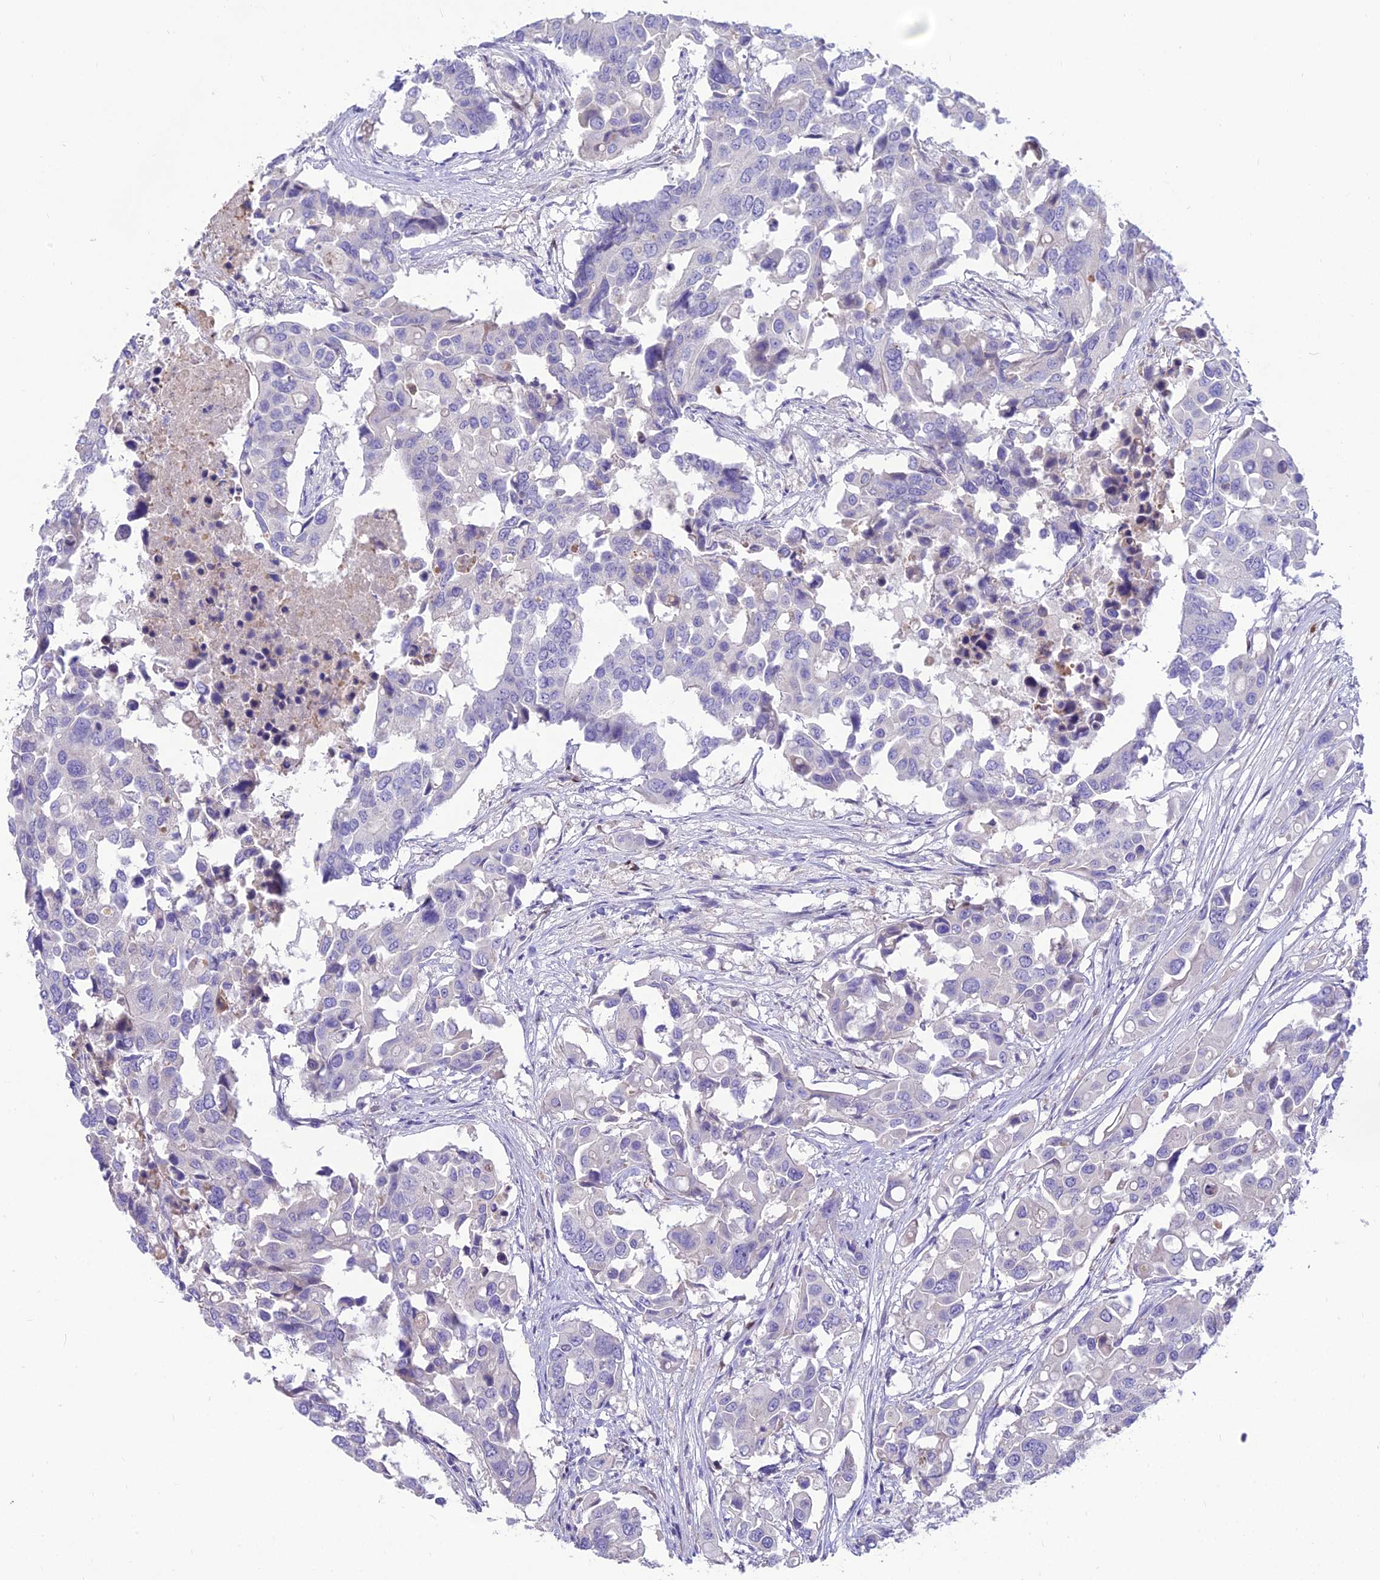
{"staining": {"intensity": "negative", "quantity": "none", "location": "none"}, "tissue": "colorectal cancer", "cell_type": "Tumor cells", "image_type": "cancer", "snomed": [{"axis": "morphology", "description": "Adenocarcinoma, NOS"}, {"axis": "topography", "description": "Colon"}], "caption": "Immunohistochemistry (IHC) of colorectal cancer shows no staining in tumor cells.", "gene": "NOVA2", "patient": {"sex": "male", "age": 77}}